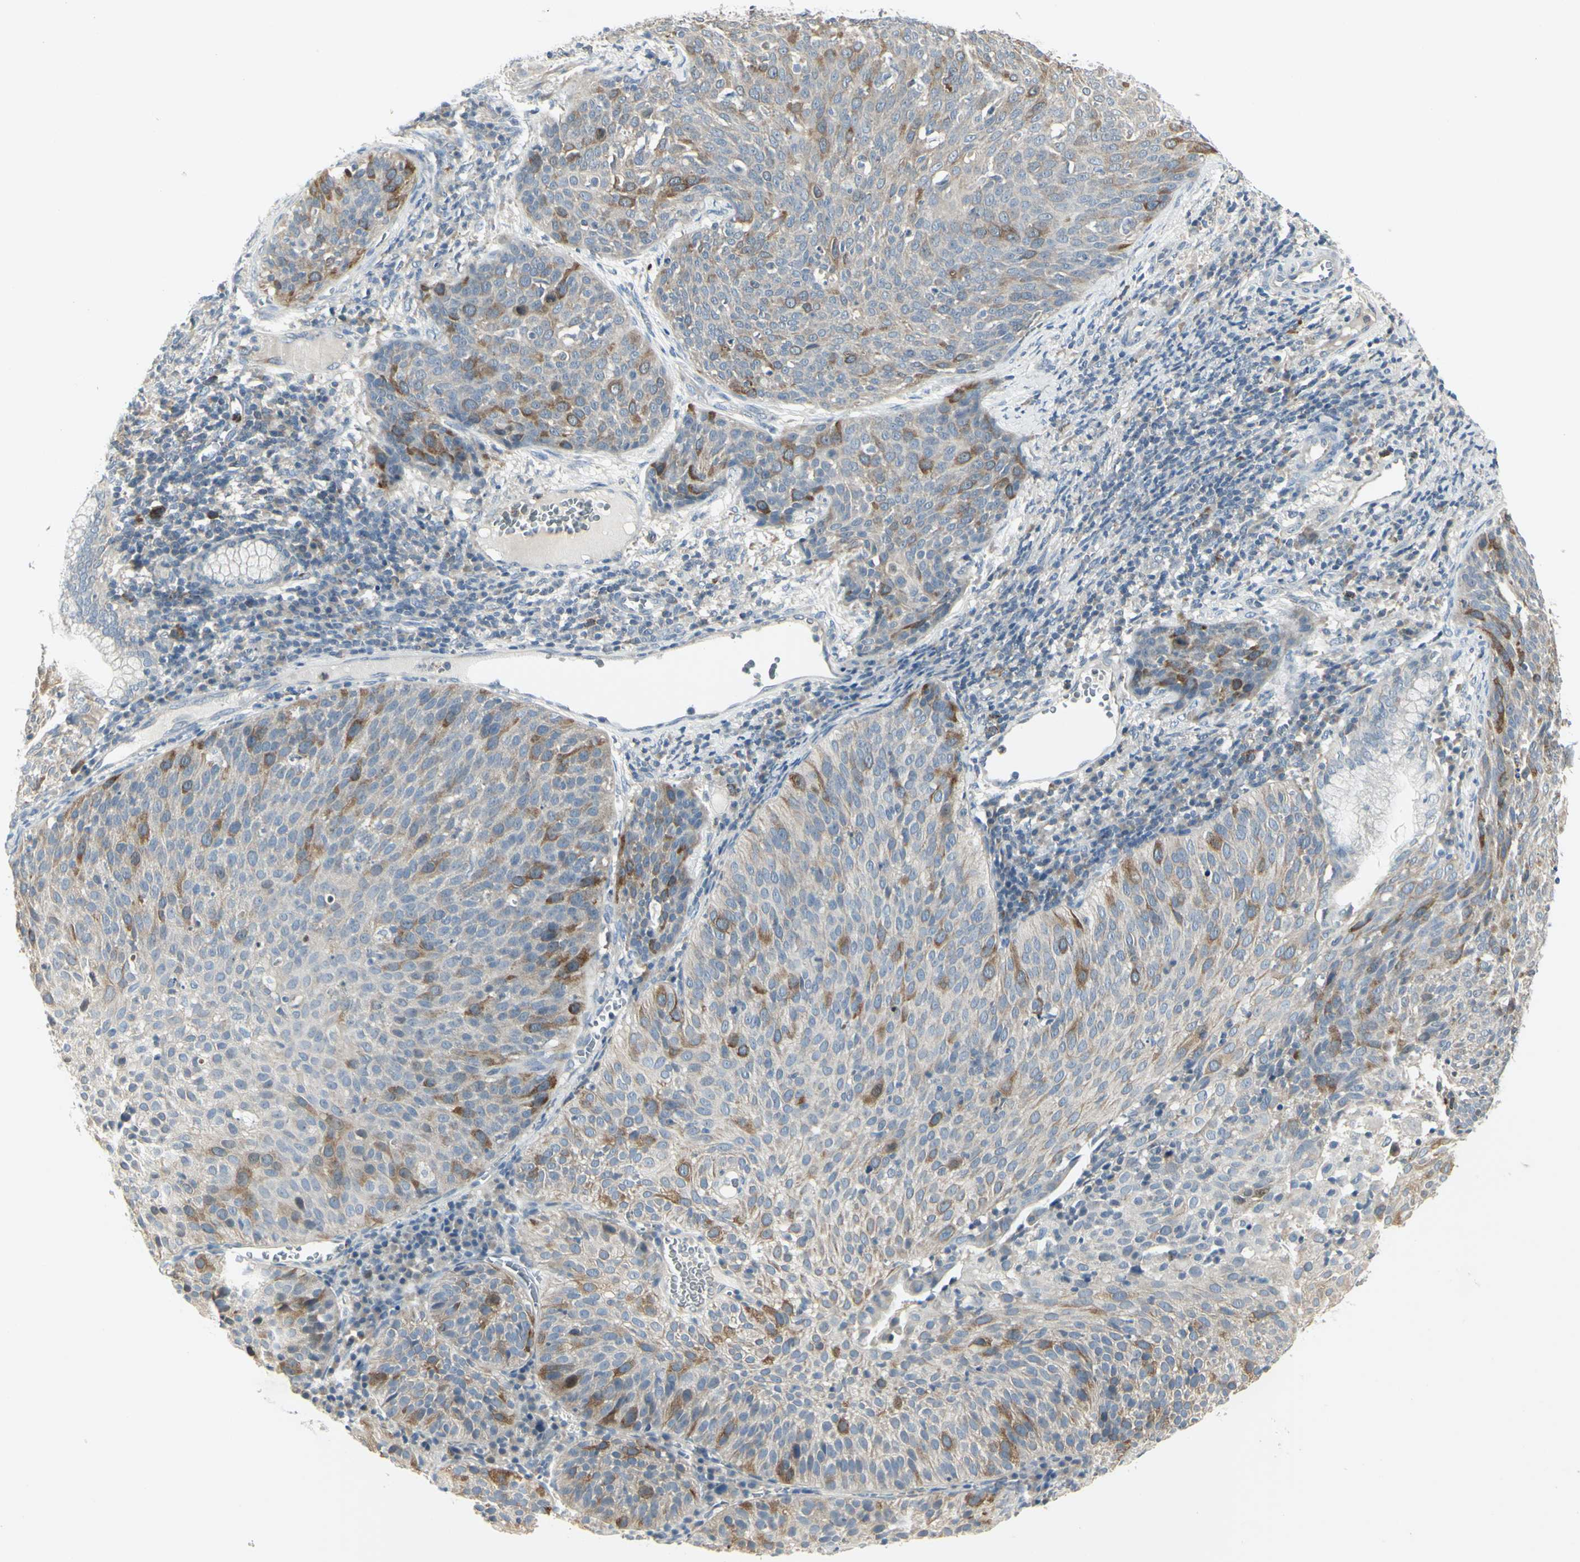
{"staining": {"intensity": "moderate", "quantity": "25%-75%", "location": "cytoplasmic/membranous"}, "tissue": "cervical cancer", "cell_type": "Tumor cells", "image_type": "cancer", "snomed": [{"axis": "morphology", "description": "Squamous cell carcinoma, NOS"}, {"axis": "topography", "description": "Cervix"}], "caption": "Cervical squamous cell carcinoma stained with a protein marker demonstrates moderate staining in tumor cells.", "gene": "CCNB2", "patient": {"sex": "female", "age": 38}}